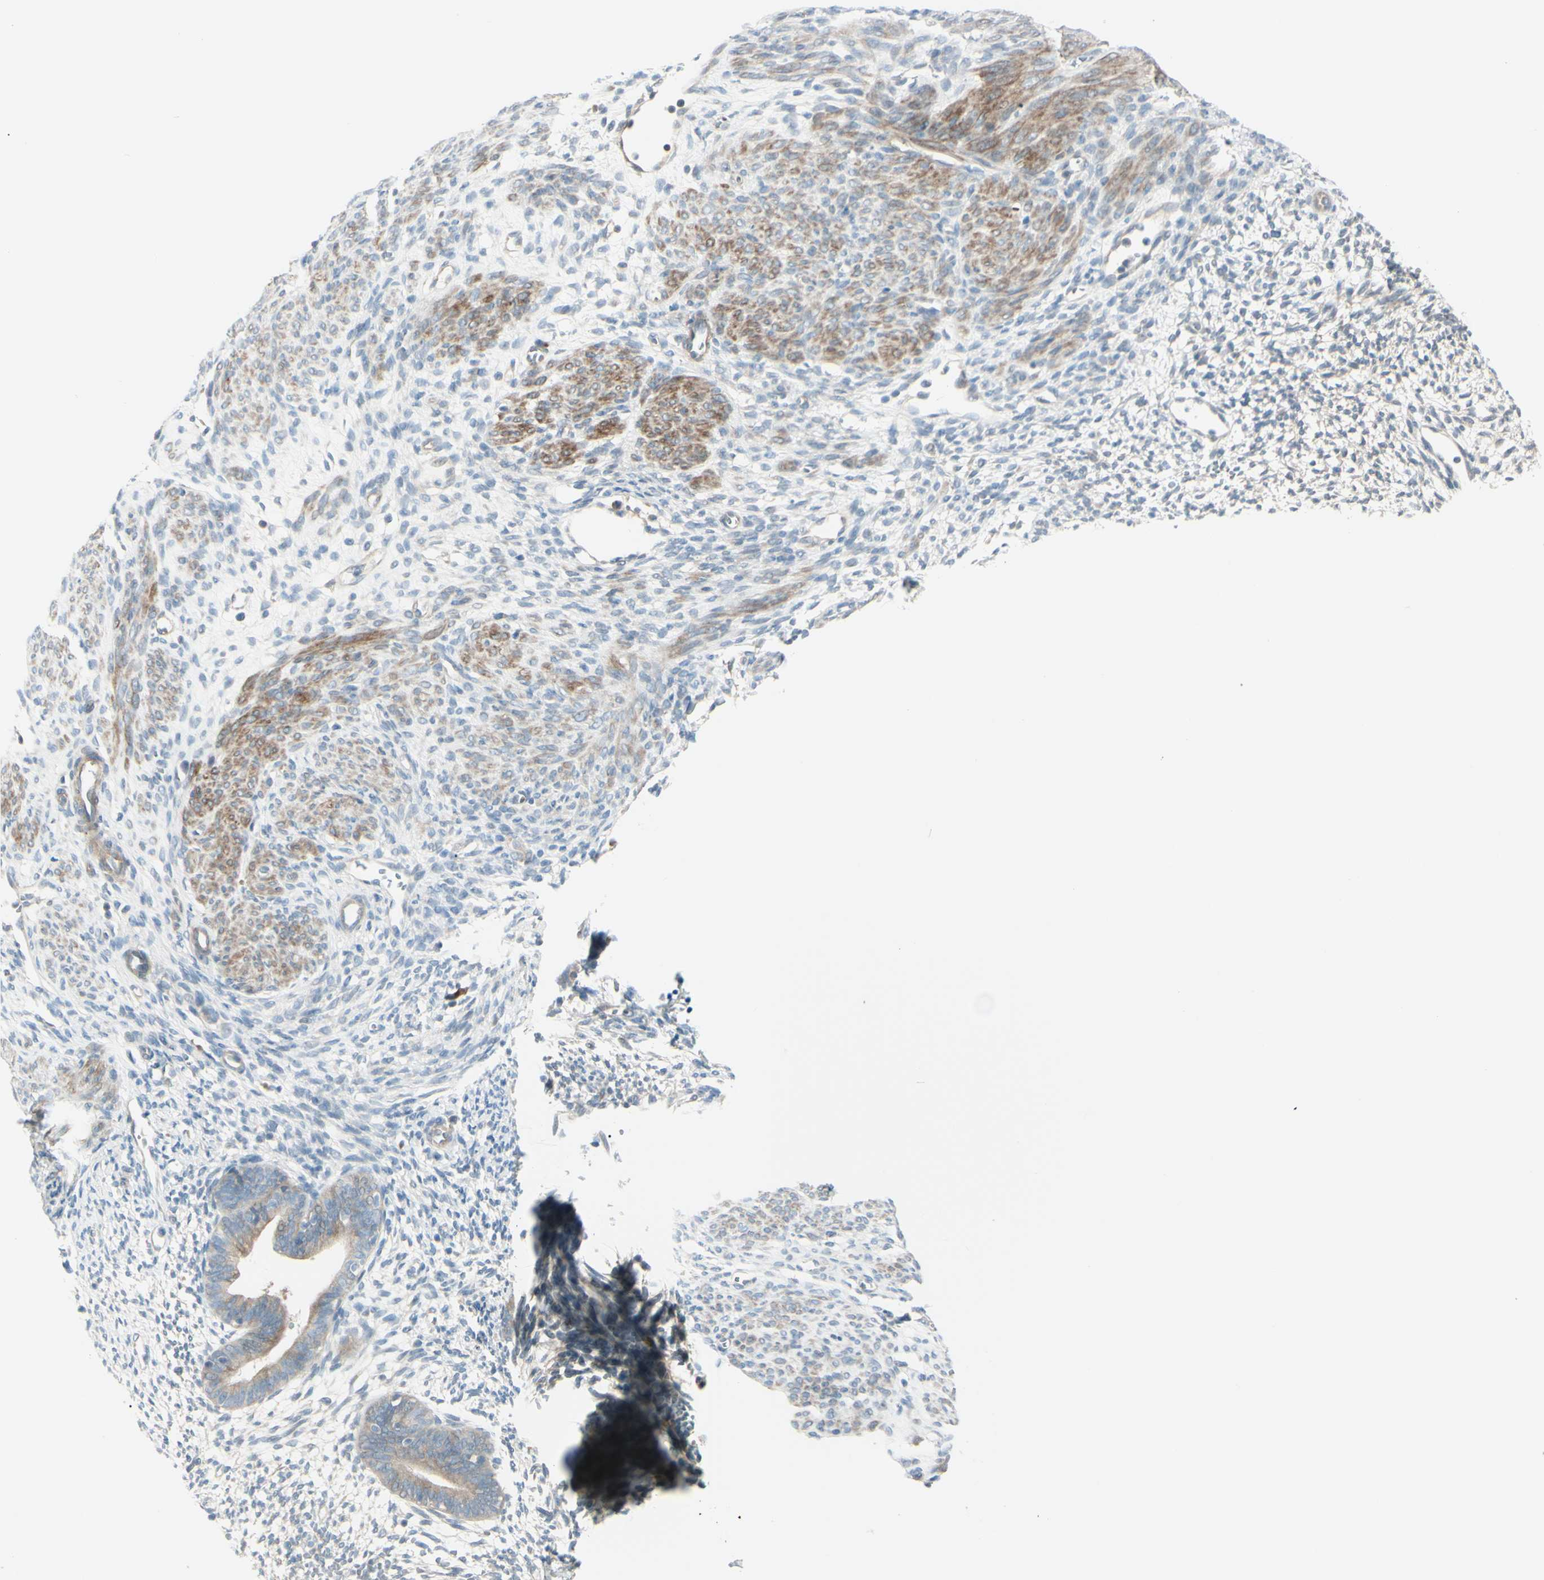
{"staining": {"intensity": "negative", "quantity": "none", "location": "none"}, "tissue": "endometrium", "cell_type": "Cells in endometrial stroma", "image_type": "normal", "snomed": [{"axis": "morphology", "description": "Normal tissue, NOS"}, {"axis": "morphology", "description": "Atrophy, NOS"}, {"axis": "topography", "description": "Uterus"}, {"axis": "topography", "description": "Endometrium"}], "caption": "A high-resolution image shows immunohistochemistry staining of normal endometrium, which displays no significant staining in cells in endometrial stroma.", "gene": "LRRK1", "patient": {"sex": "female", "age": 68}}